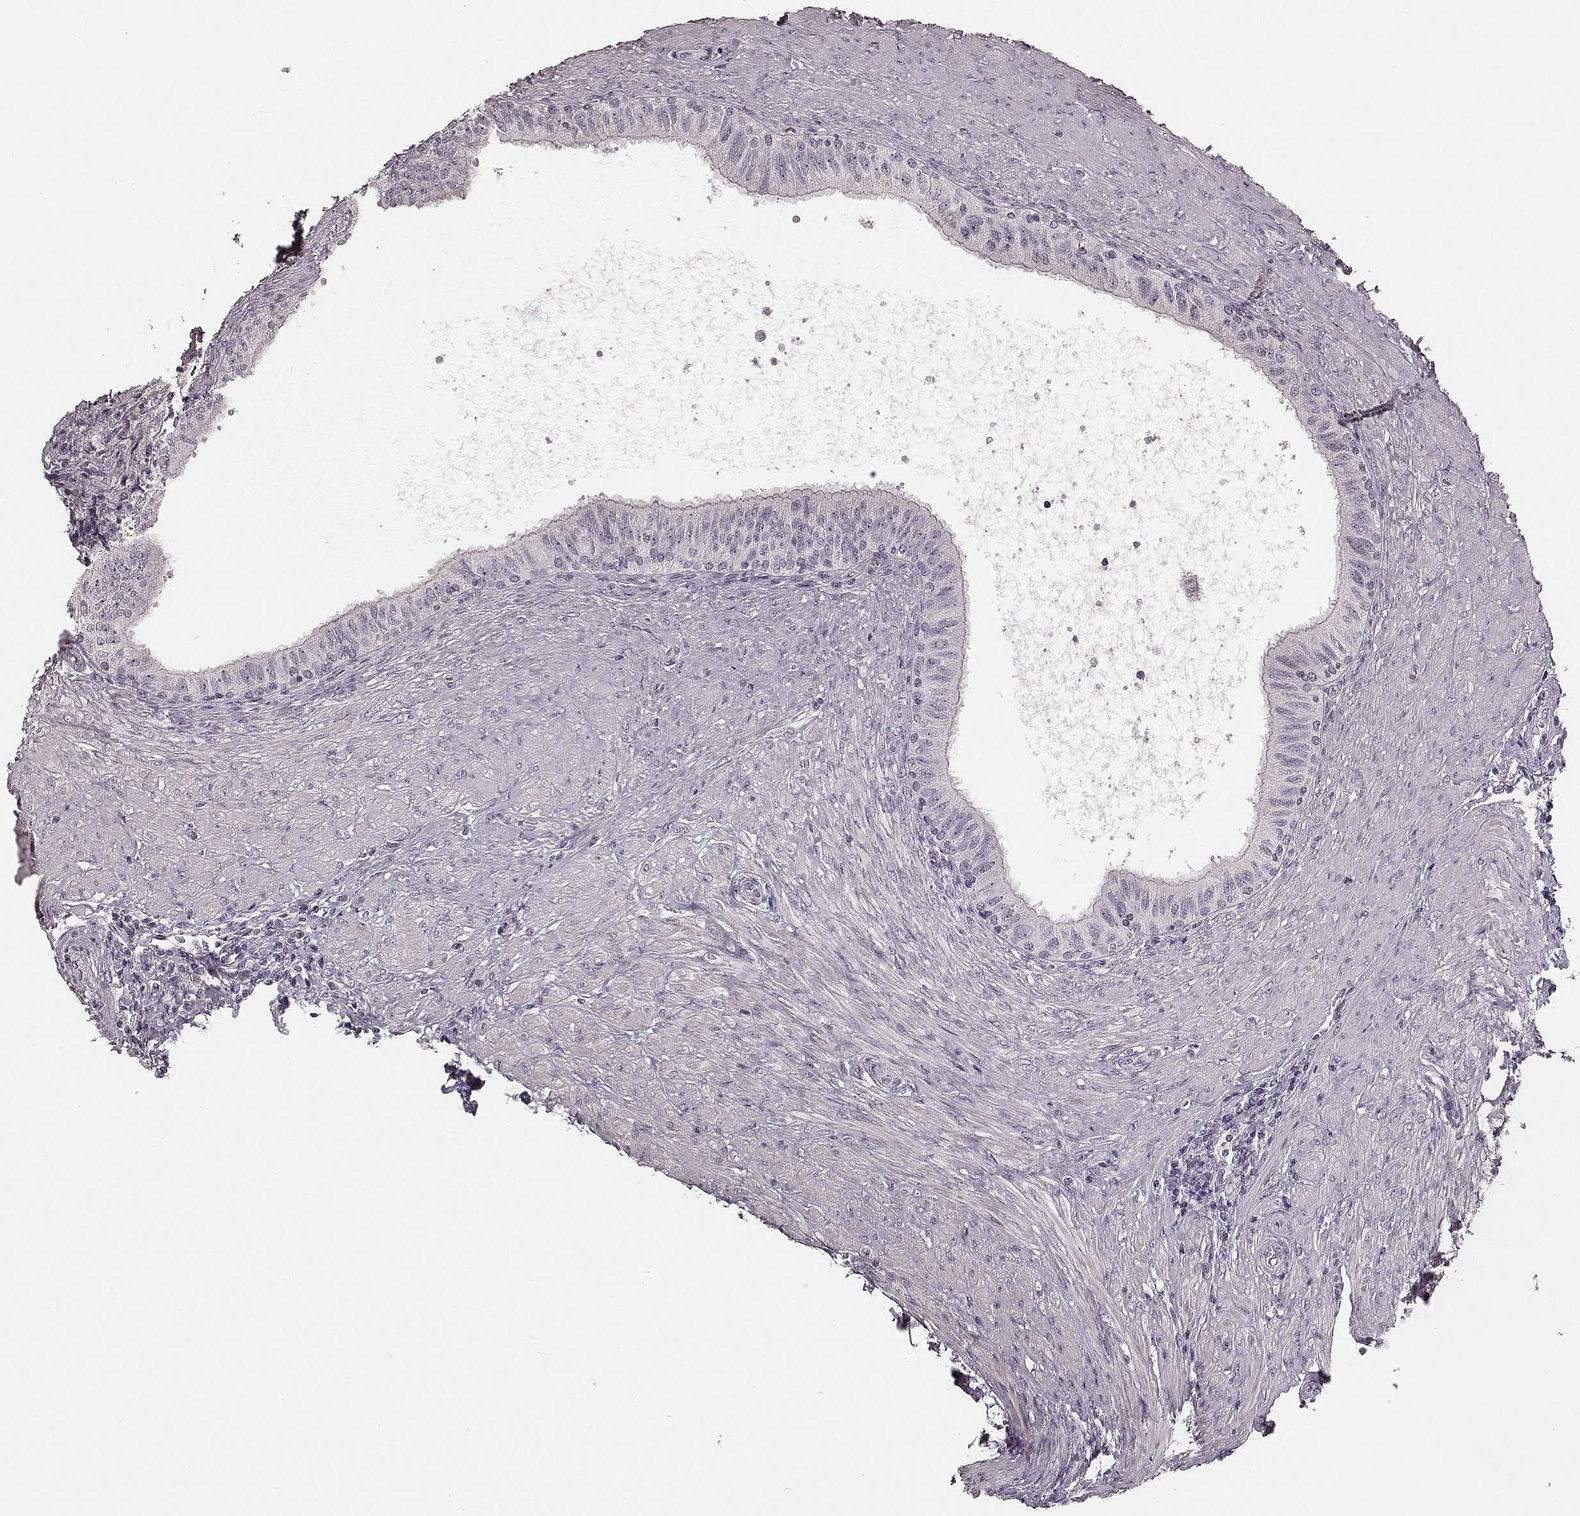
{"staining": {"intensity": "negative", "quantity": "none", "location": "none"}, "tissue": "epididymis", "cell_type": "Glandular cells", "image_type": "normal", "snomed": [{"axis": "morphology", "description": "Normal tissue, NOS"}, {"axis": "morphology", "description": "Seminoma, NOS"}, {"axis": "topography", "description": "Testis"}, {"axis": "topography", "description": "Epididymis"}], "caption": "Photomicrograph shows no protein staining in glandular cells of benign epididymis. (Stains: DAB (3,3'-diaminobenzidine) IHC with hematoxylin counter stain, Microscopy: brightfield microscopy at high magnification).", "gene": "MIA", "patient": {"sex": "male", "age": 61}}